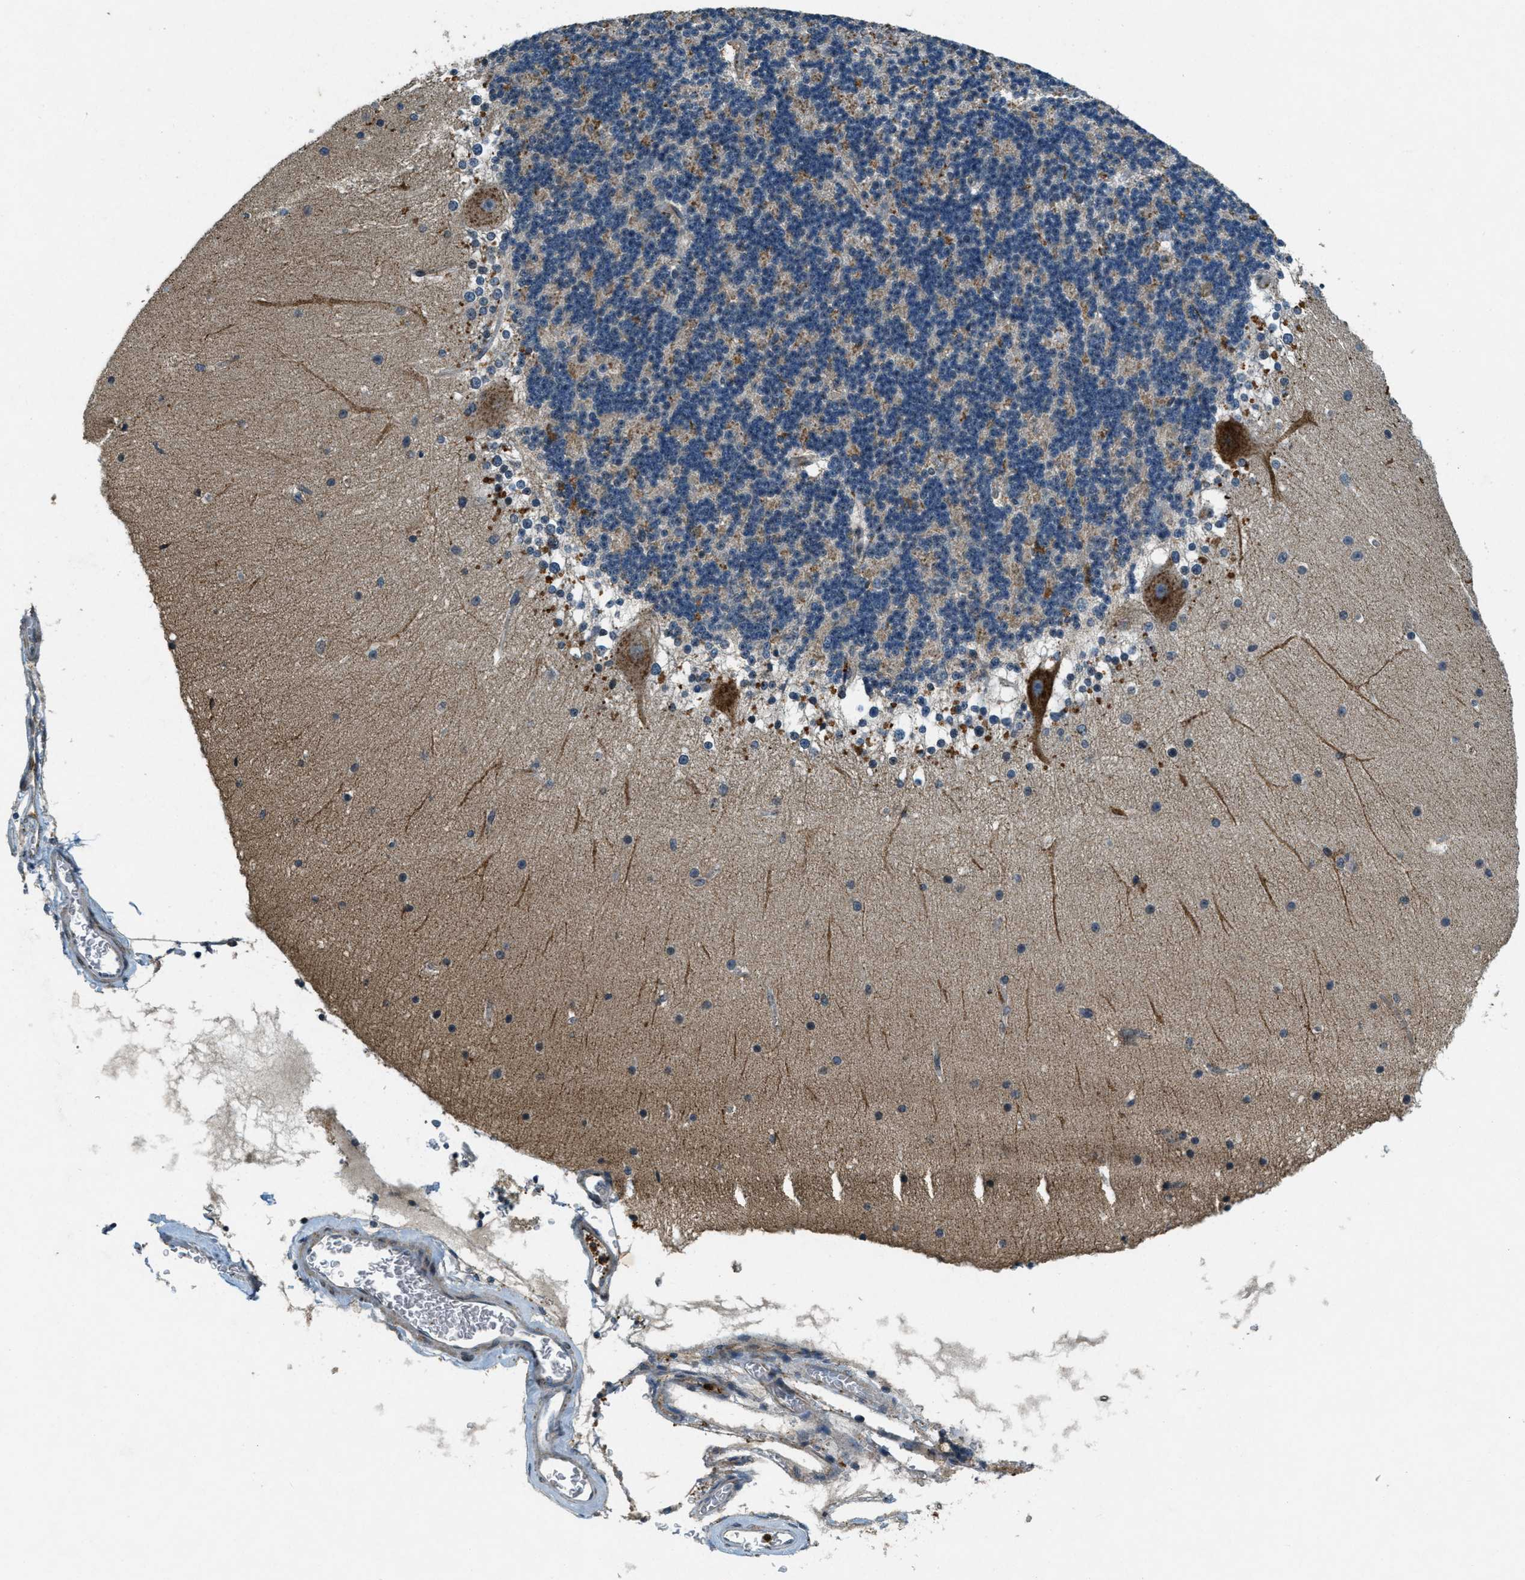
{"staining": {"intensity": "weak", "quantity": "<25%", "location": "cytoplasmic/membranous"}, "tissue": "cerebellum", "cell_type": "Cells in granular layer", "image_type": "normal", "snomed": [{"axis": "morphology", "description": "Normal tissue, NOS"}, {"axis": "topography", "description": "Cerebellum"}], "caption": "Immunohistochemical staining of unremarkable human cerebellum displays no significant staining in cells in granular layer. (Brightfield microscopy of DAB immunohistochemistry at high magnification).", "gene": "RAB3D", "patient": {"sex": "female", "age": 19}}